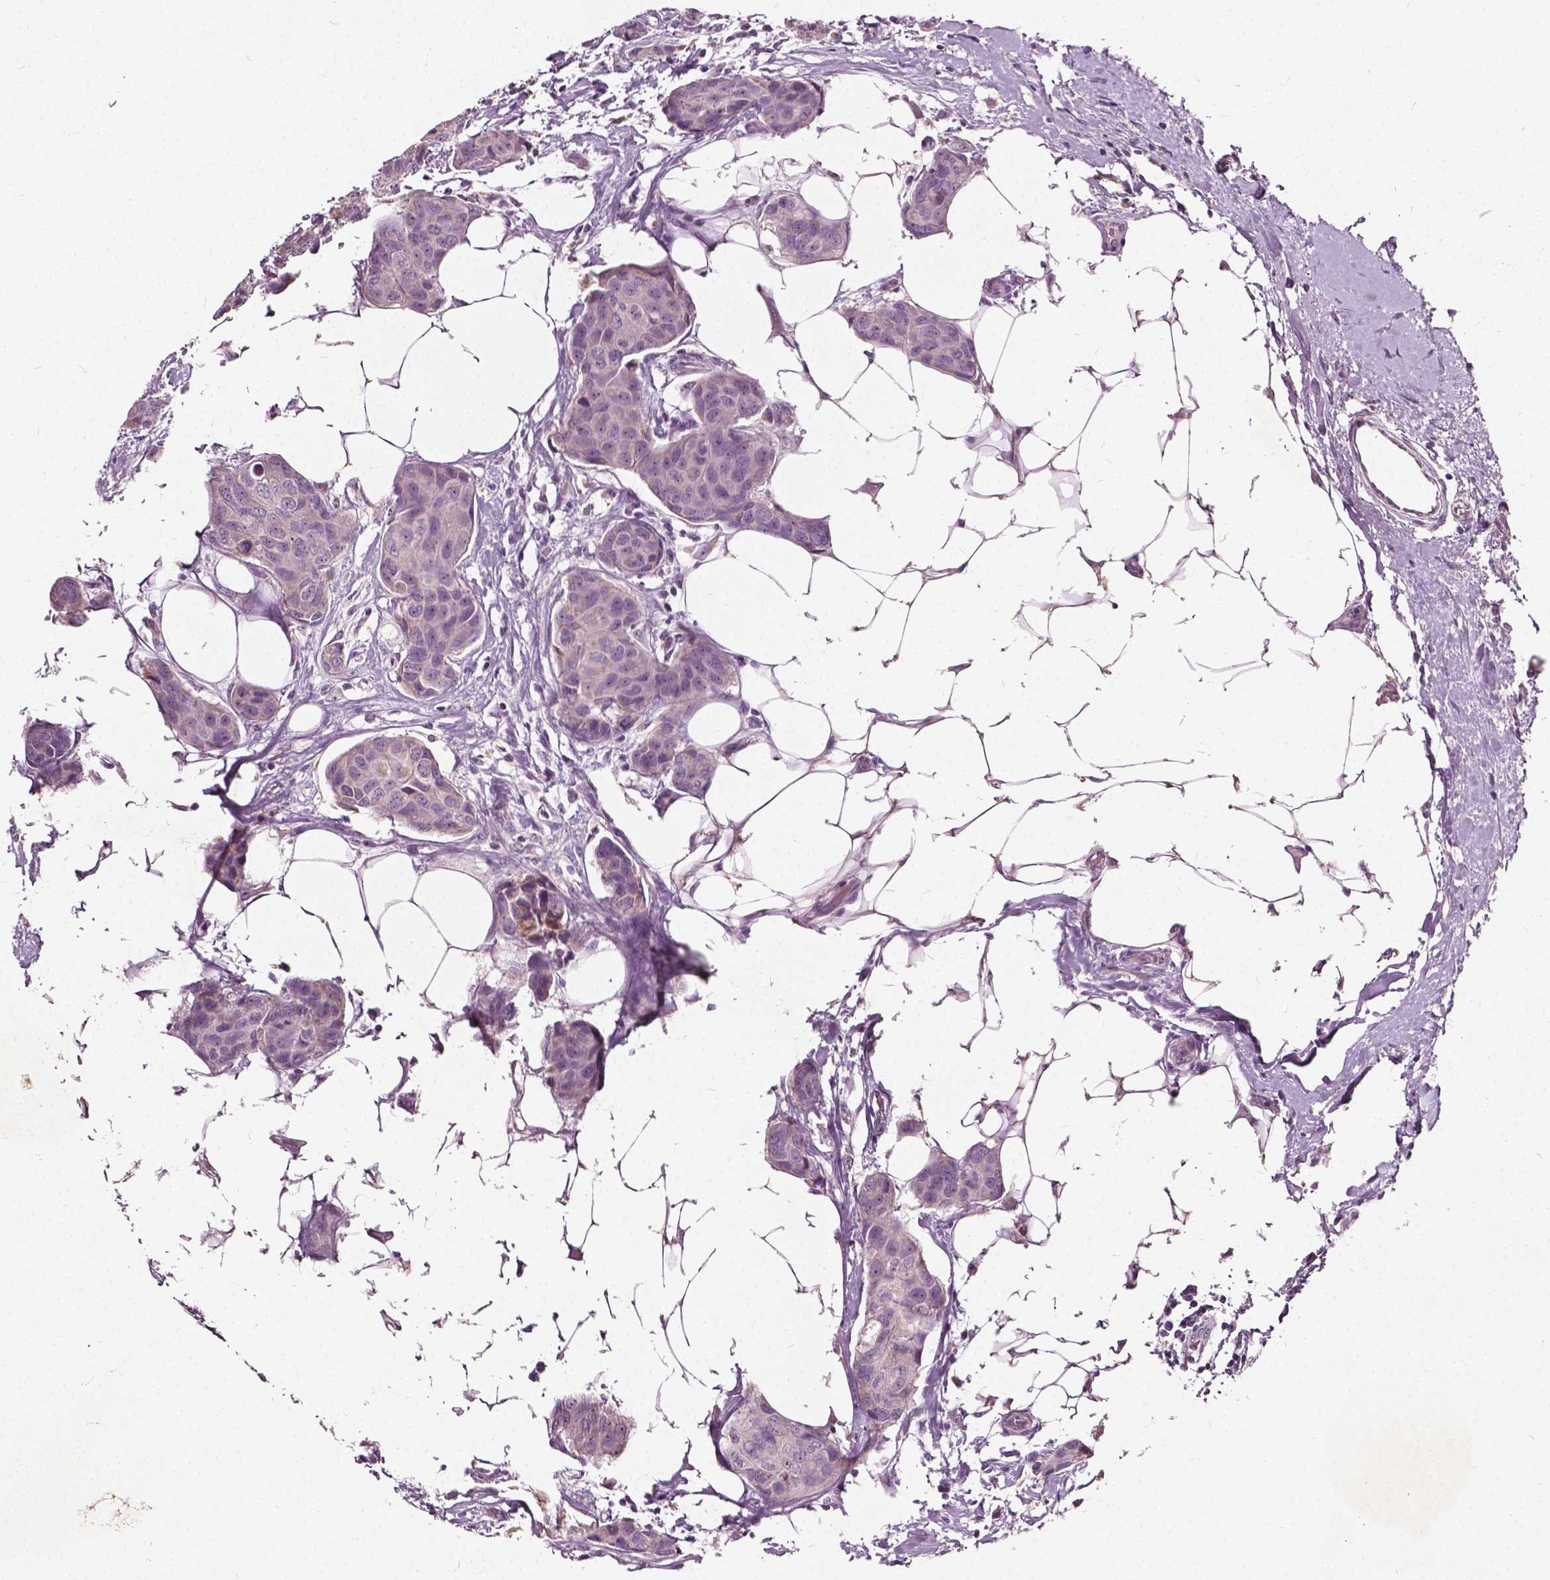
{"staining": {"intensity": "negative", "quantity": "none", "location": "none"}, "tissue": "breast cancer", "cell_type": "Tumor cells", "image_type": "cancer", "snomed": [{"axis": "morphology", "description": "Duct carcinoma"}, {"axis": "topography", "description": "Breast"}], "caption": "Intraductal carcinoma (breast) stained for a protein using IHC reveals no expression tumor cells.", "gene": "ODF3L2", "patient": {"sex": "female", "age": 80}}